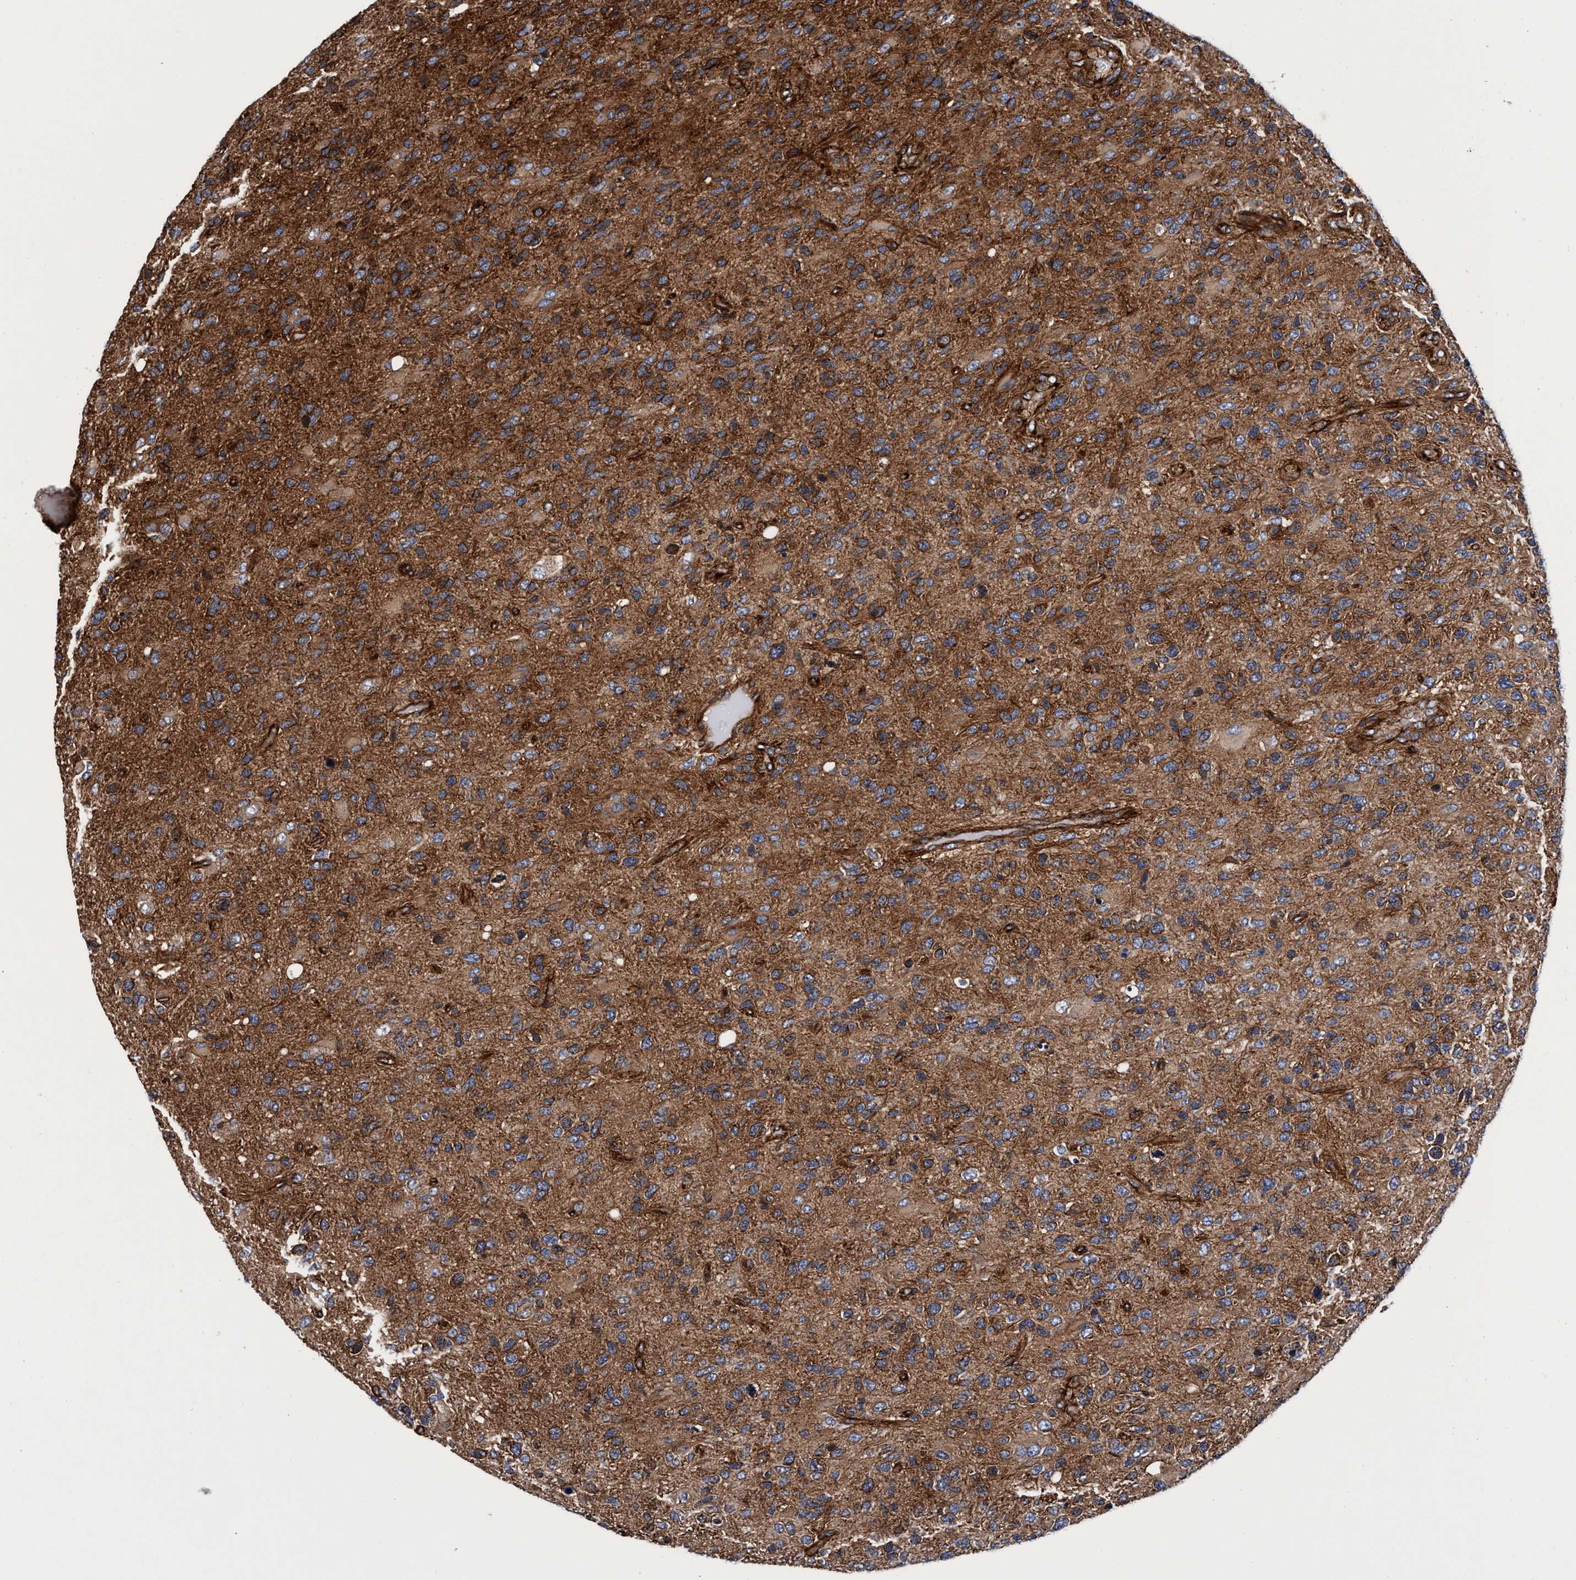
{"staining": {"intensity": "strong", "quantity": "25%-75%", "location": "cytoplasmic/membranous"}, "tissue": "glioma", "cell_type": "Tumor cells", "image_type": "cancer", "snomed": [{"axis": "morphology", "description": "Glioma, malignant, High grade"}, {"axis": "topography", "description": "Brain"}], "caption": "This micrograph reveals malignant glioma (high-grade) stained with IHC to label a protein in brown. The cytoplasmic/membranous of tumor cells show strong positivity for the protein. Nuclei are counter-stained blue.", "gene": "MCM3AP", "patient": {"sex": "female", "age": 58}}